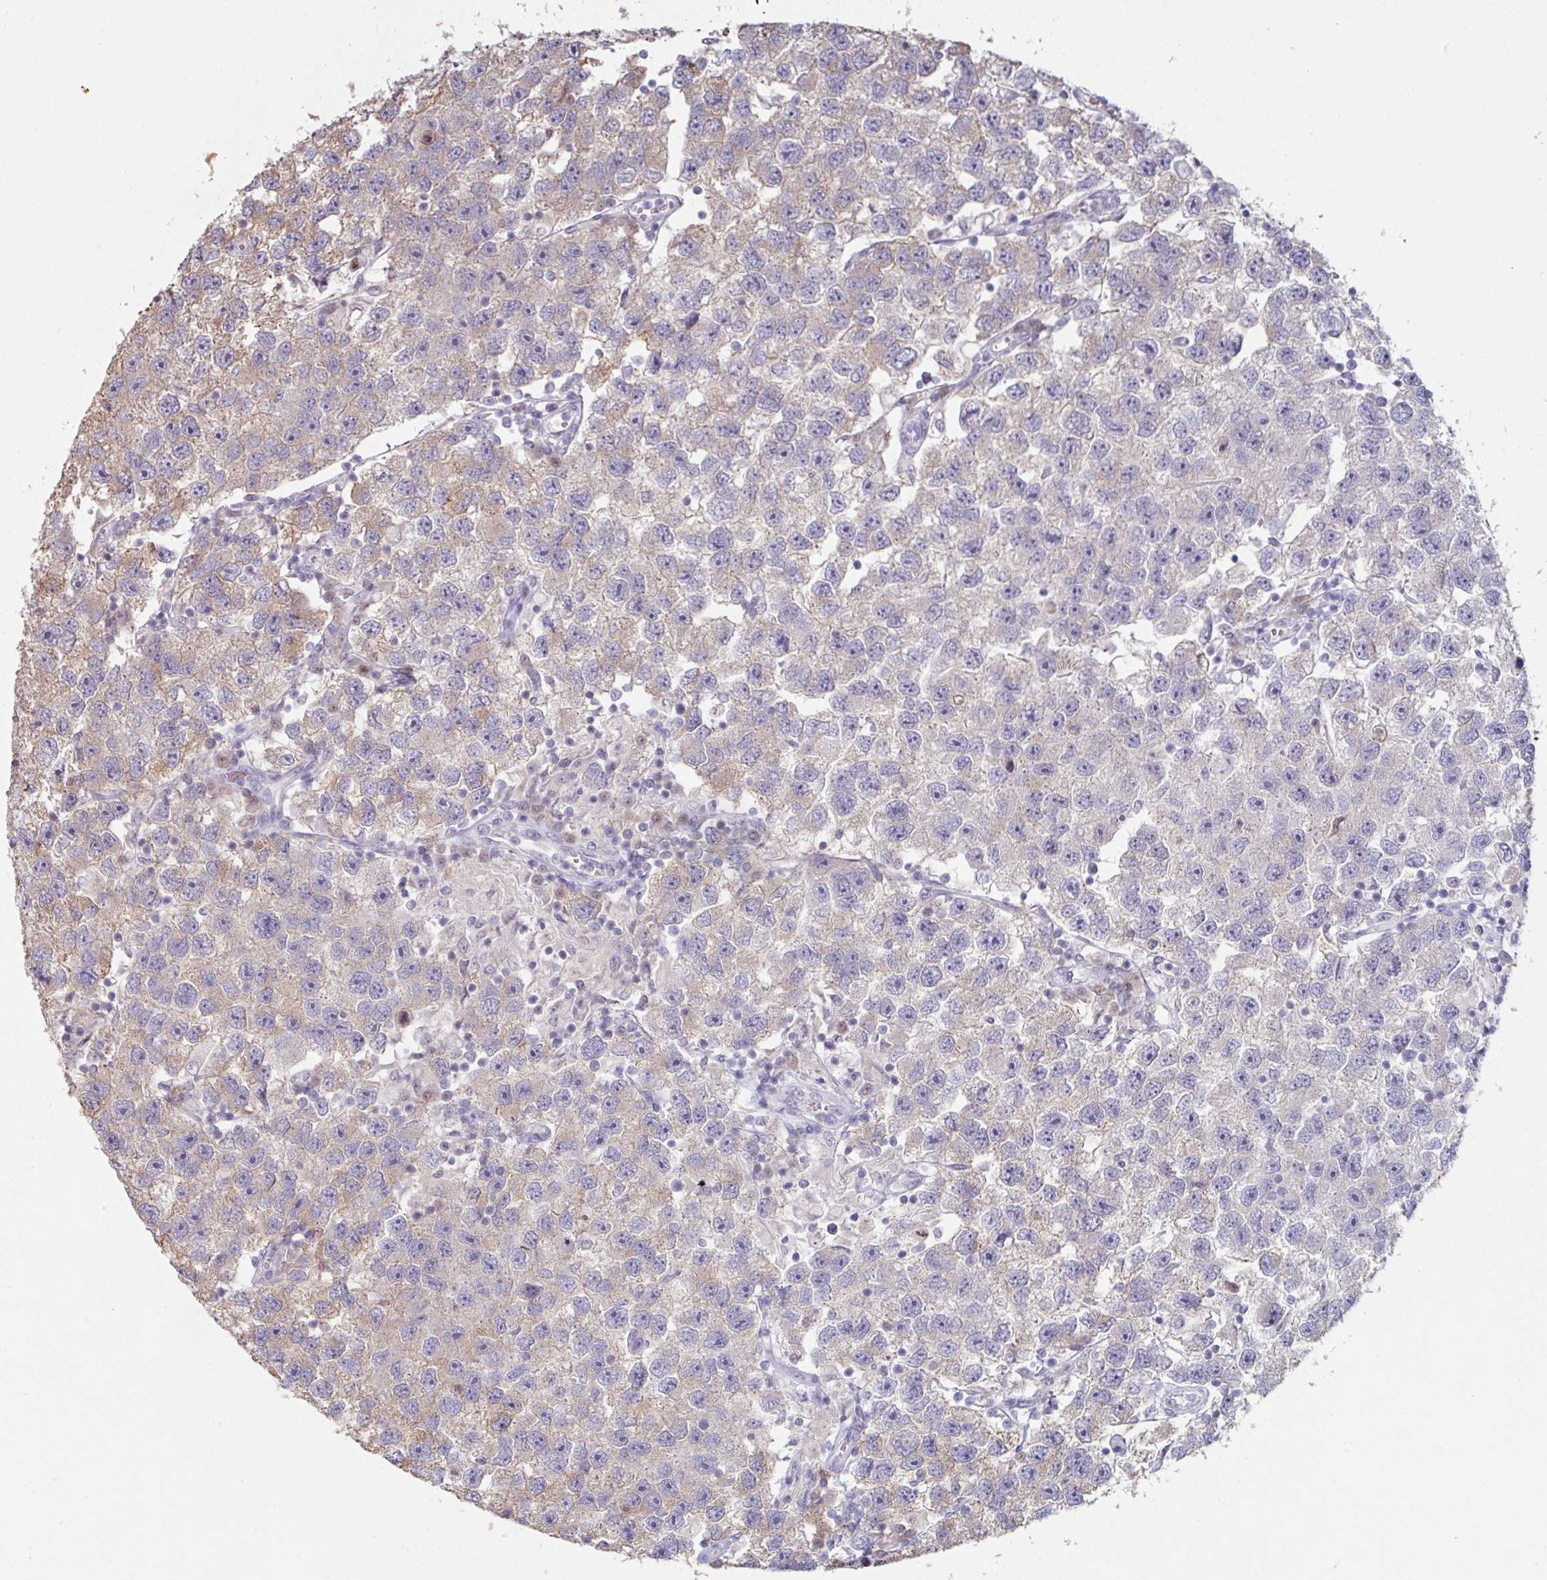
{"staining": {"intensity": "weak", "quantity": "25%-75%", "location": "cytoplasmic/membranous"}, "tissue": "testis cancer", "cell_type": "Tumor cells", "image_type": "cancer", "snomed": [{"axis": "morphology", "description": "Seminoma, NOS"}, {"axis": "topography", "description": "Testis"}], "caption": "Tumor cells demonstrate weak cytoplasmic/membranous staining in about 25%-75% of cells in seminoma (testis).", "gene": "ZBTB6", "patient": {"sex": "male", "age": 26}}